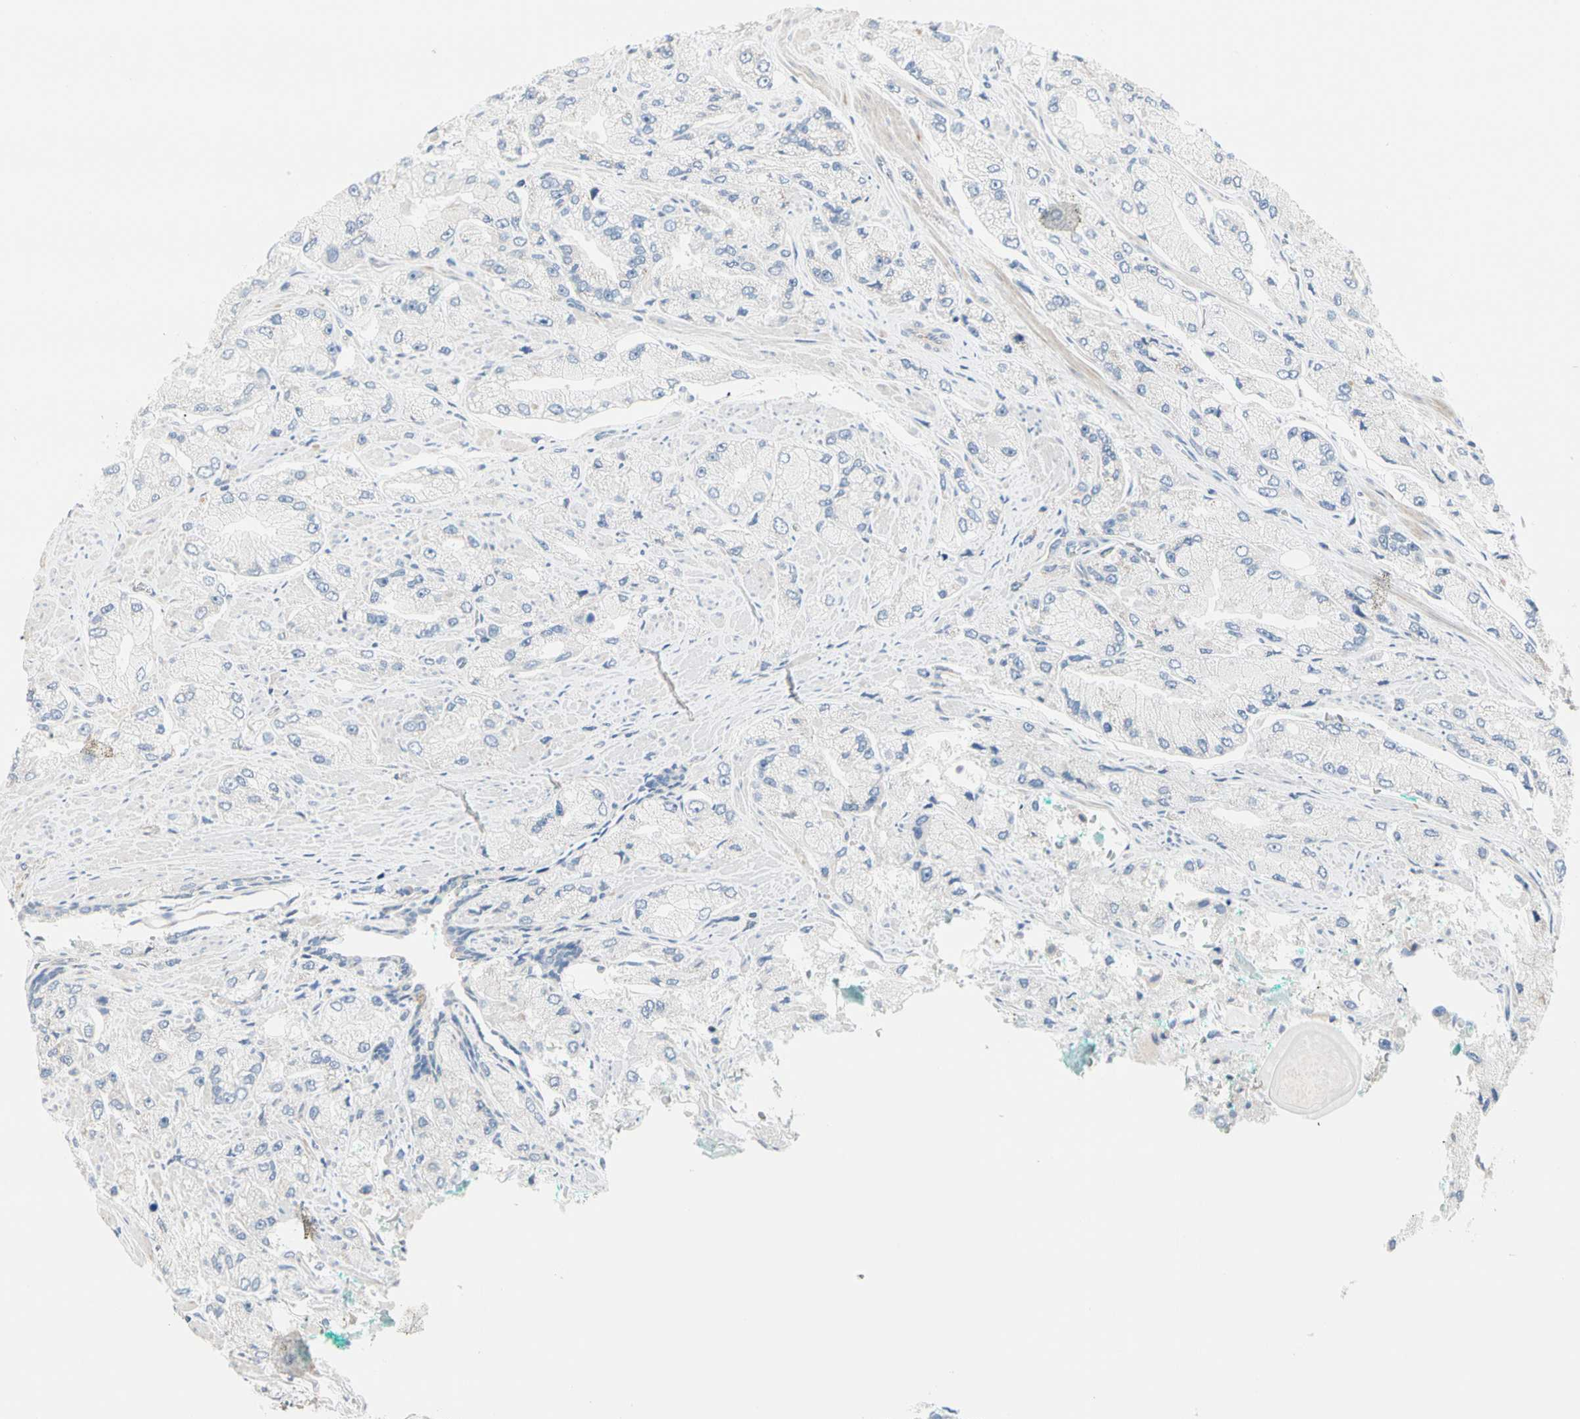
{"staining": {"intensity": "negative", "quantity": "none", "location": "none"}, "tissue": "prostate cancer", "cell_type": "Tumor cells", "image_type": "cancer", "snomed": [{"axis": "morphology", "description": "Adenocarcinoma, High grade"}, {"axis": "topography", "description": "Prostate"}], "caption": "This is an immunohistochemistry histopathology image of human prostate cancer (adenocarcinoma (high-grade)). There is no staining in tumor cells.", "gene": "GPR153", "patient": {"sex": "male", "age": 58}}